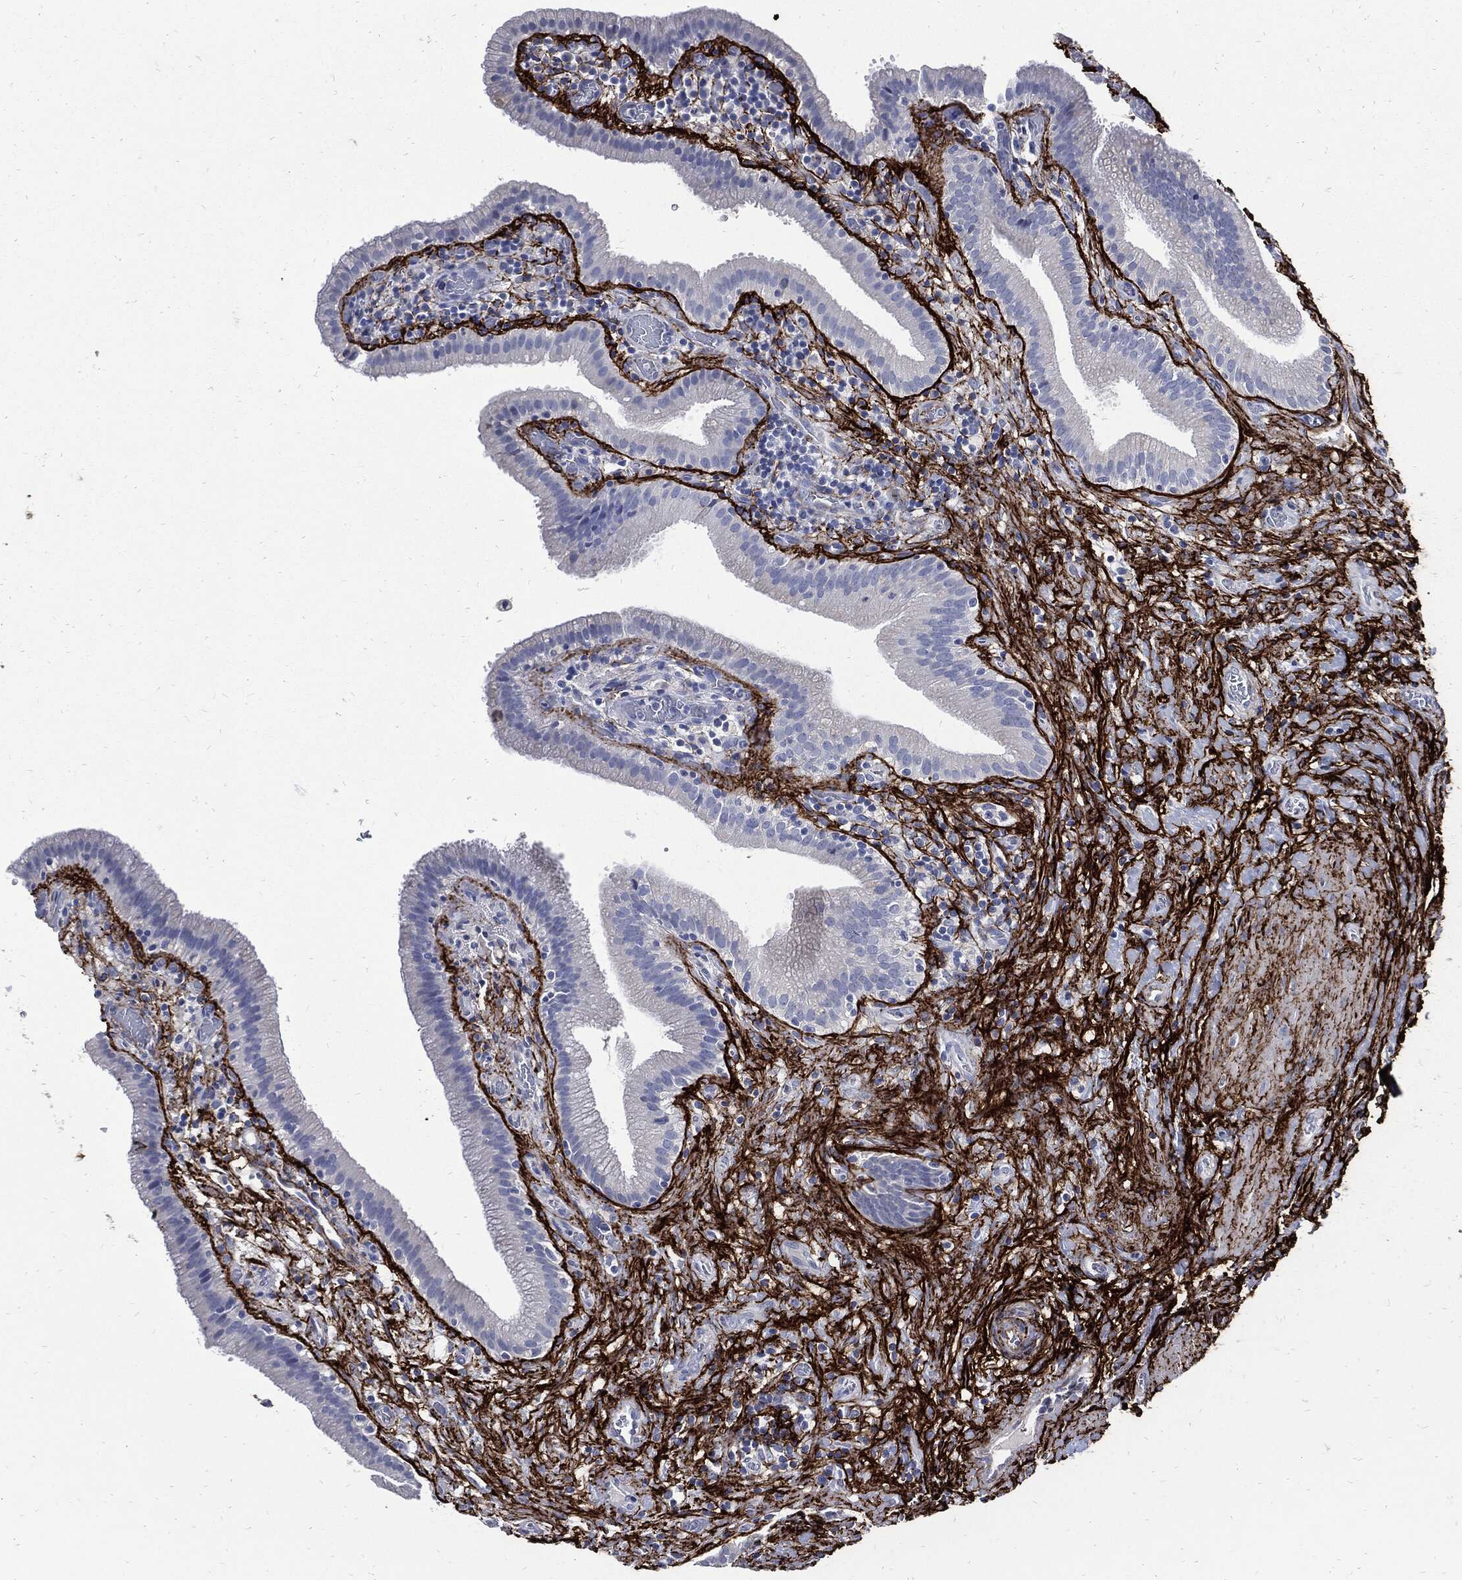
{"staining": {"intensity": "negative", "quantity": "none", "location": "none"}, "tissue": "gallbladder", "cell_type": "Glandular cells", "image_type": "normal", "snomed": [{"axis": "morphology", "description": "Normal tissue, NOS"}, {"axis": "topography", "description": "Gallbladder"}], "caption": "High magnification brightfield microscopy of unremarkable gallbladder stained with DAB (3,3'-diaminobenzidine) (brown) and counterstained with hematoxylin (blue): glandular cells show no significant staining. (DAB (3,3'-diaminobenzidine) immunohistochemistry visualized using brightfield microscopy, high magnification).", "gene": "FBN1", "patient": {"sex": "male", "age": 62}}